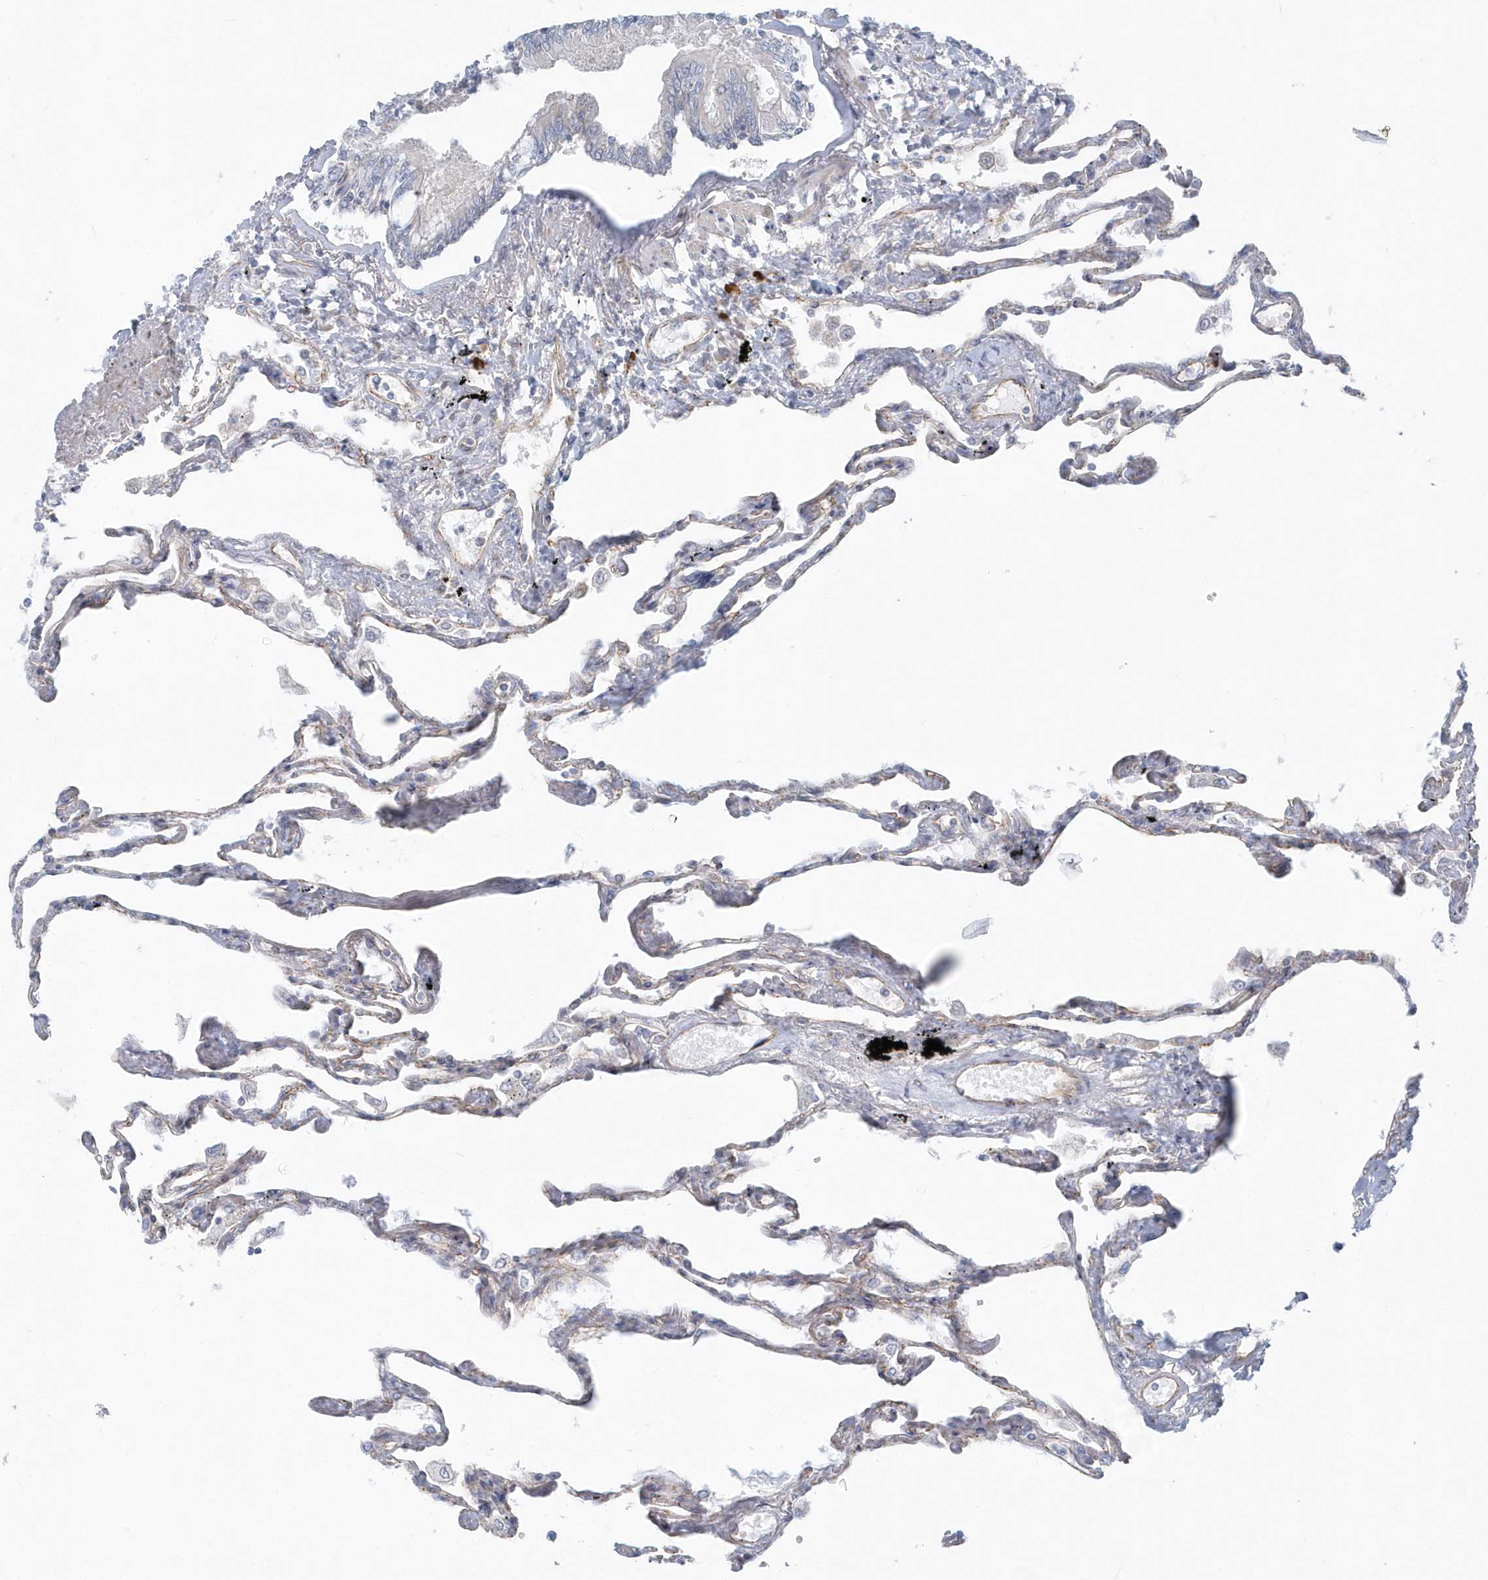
{"staining": {"intensity": "weak", "quantity": "25%-75%", "location": "cytoplasmic/membranous"}, "tissue": "lung", "cell_type": "Alveolar cells", "image_type": "normal", "snomed": [{"axis": "morphology", "description": "Normal tissue, NOS"}, {"axis": "topography", "description": "Lung"}], "caption": "The image exhibits immunohistochemical staining of unremarkable lung. There is weak cytoplasmic/membranous expression is present in about 25%-75% of alveolar cells.", "gene": "GPR152", "patient": {"sex": "female", "age": 67}}